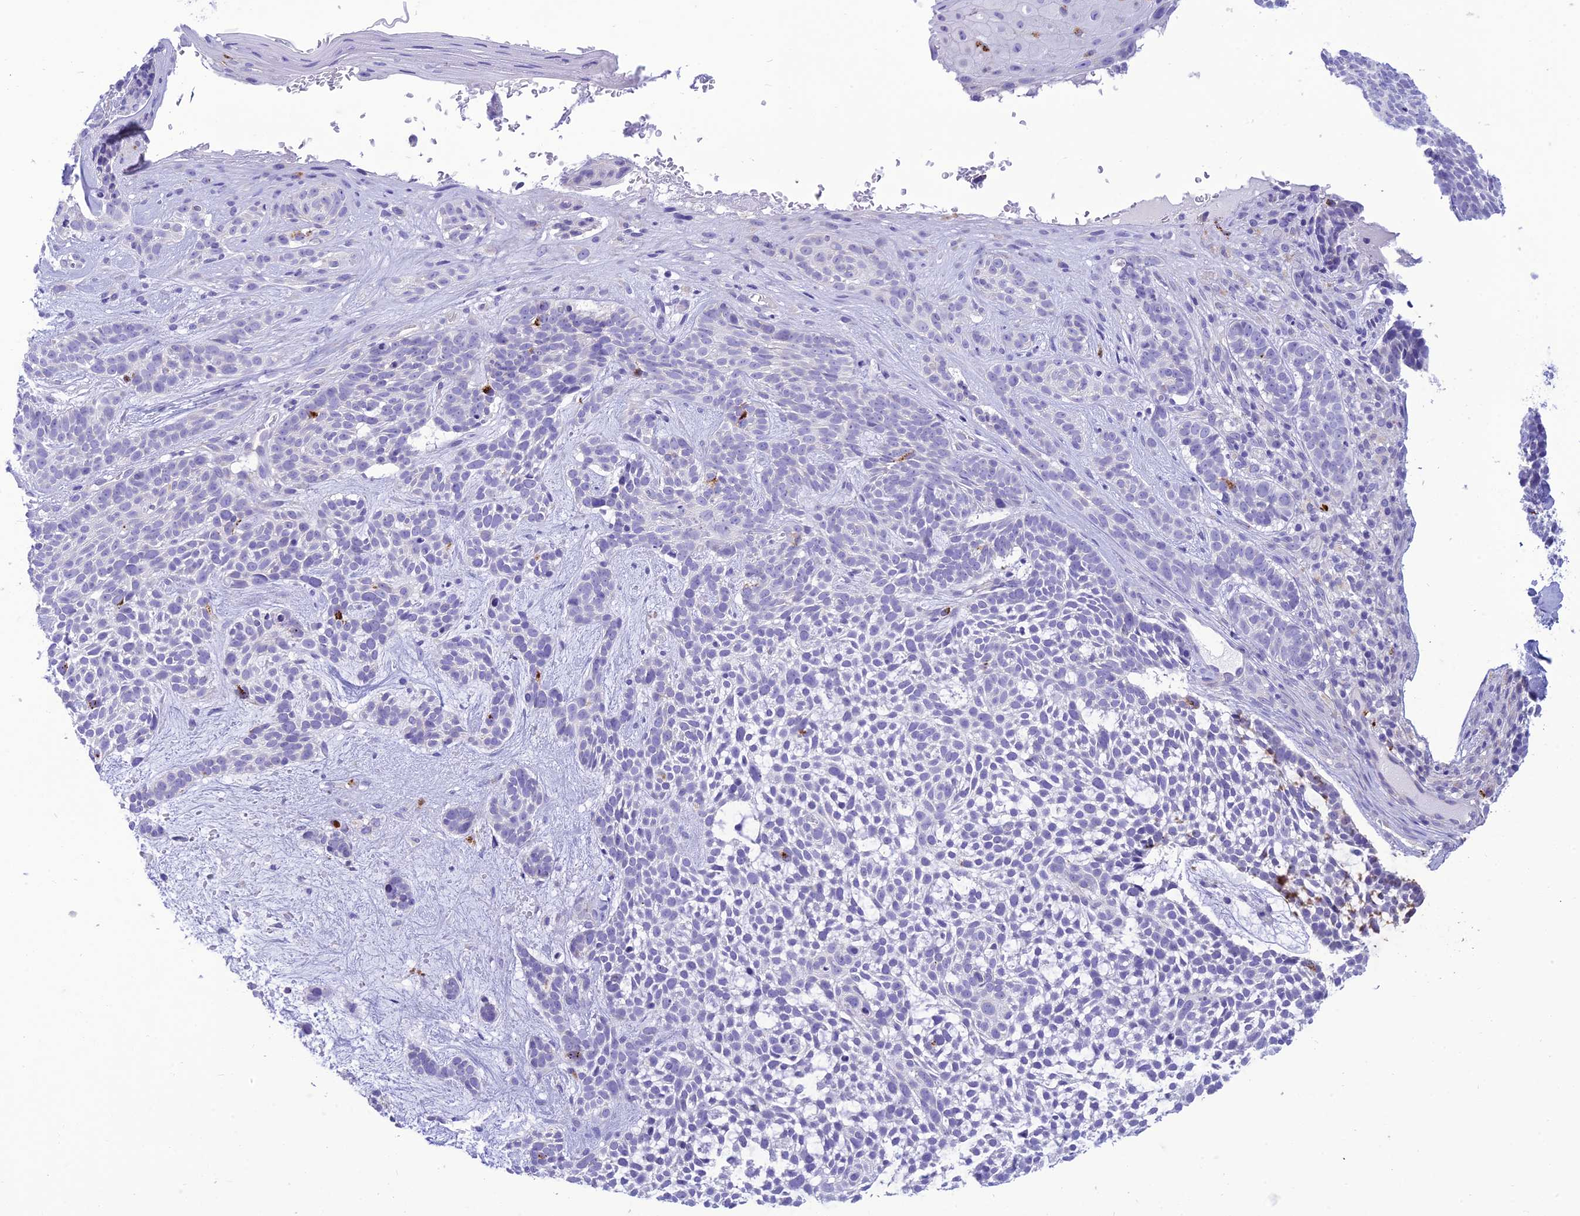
{"staining": {"intensity": "negative", "quantity": "none", "location": "none"}, "tissue": "skin cancer", "cell_type": "Tumor cells", "image_type": "cancer", "snomed": [{"axis": "morphology", "description": "Basal cell carcinoma"}, {"axis": "topography", "description": "Skin"}], "caption": "Tumor cells are negative for protein expression in human skin basal cell carcinoma. (Immunohistochemistry, brightfield microscopy, high magnification).", "gene": "DHDH", "patient": {"sex": "male", "age": 71}}